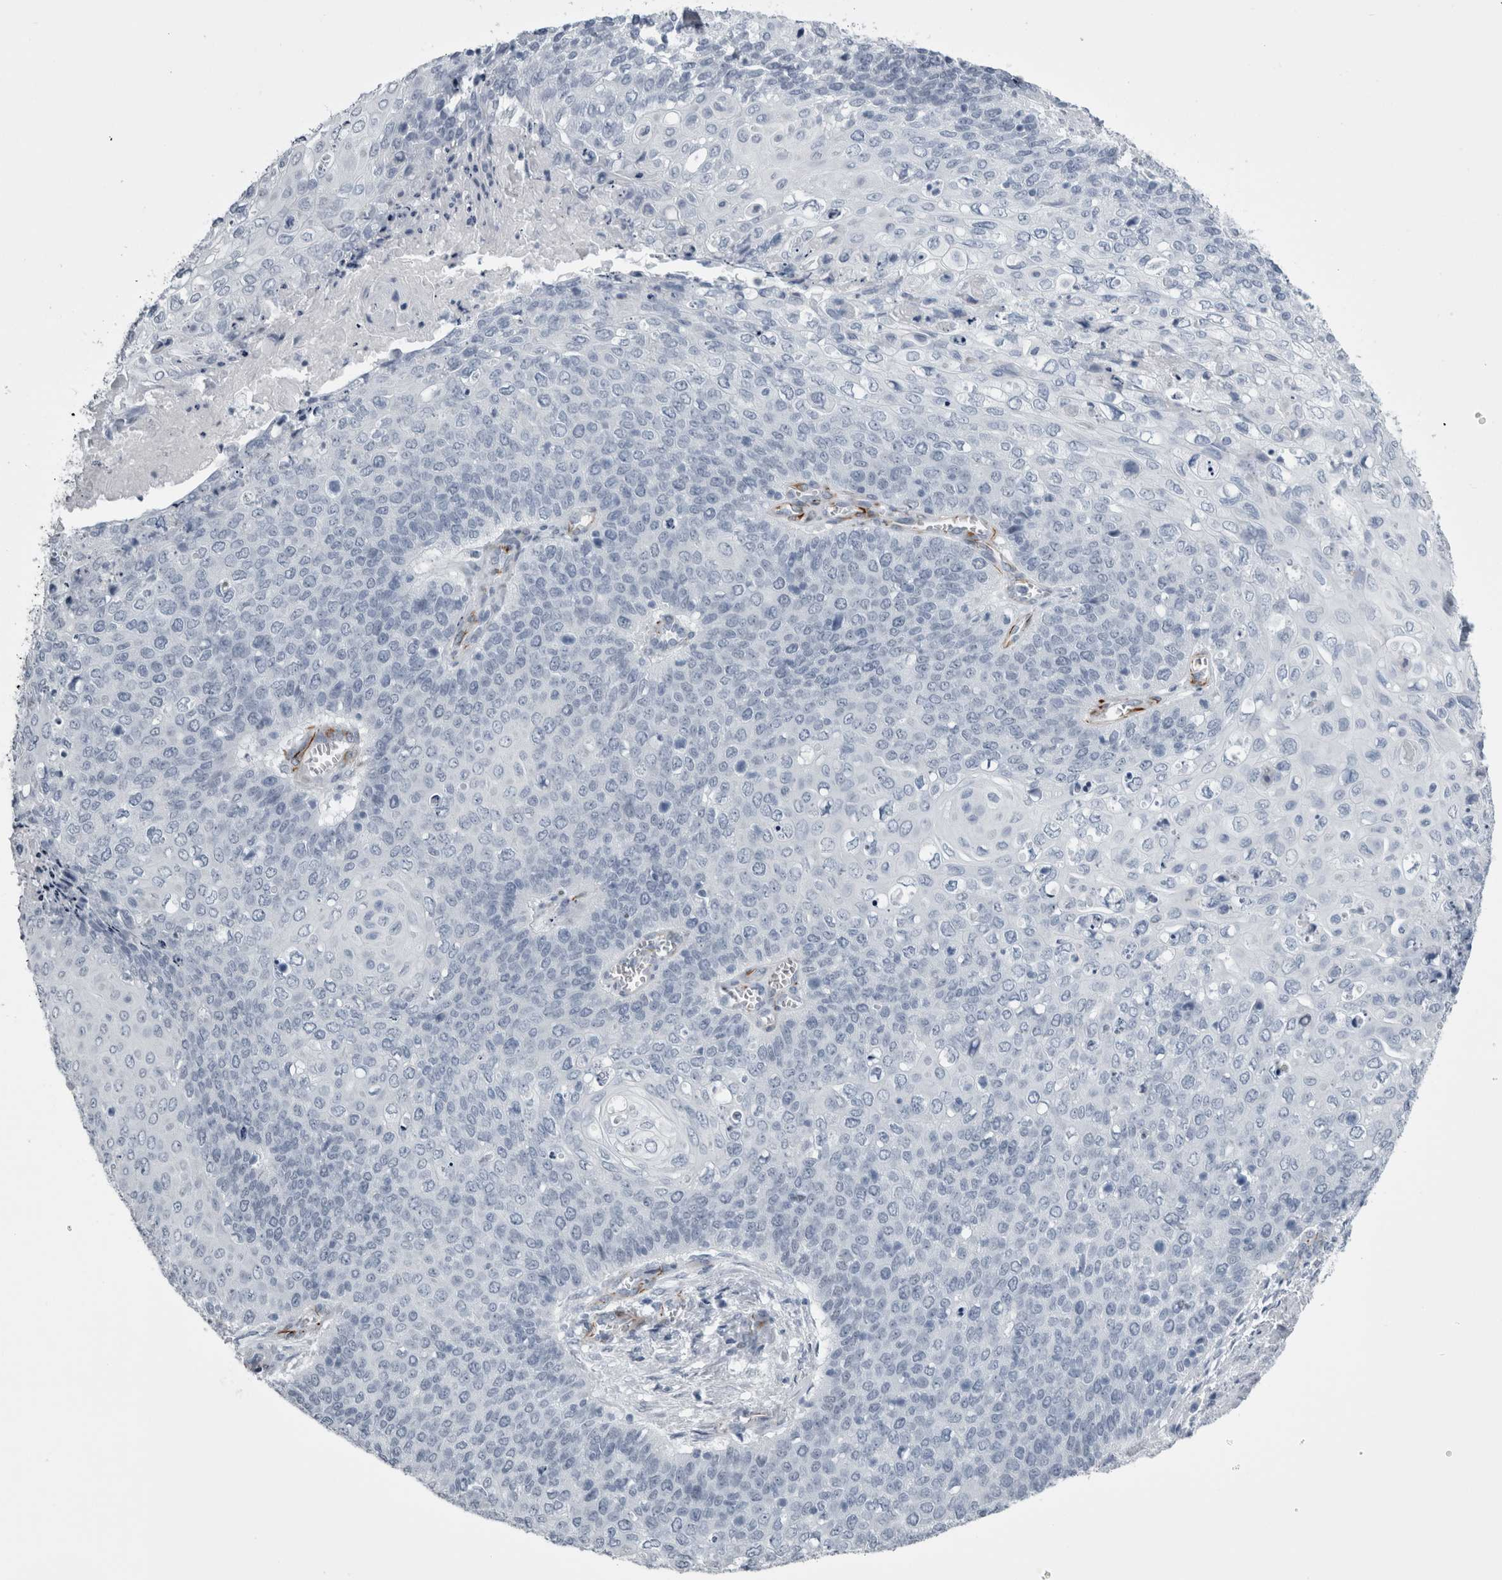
{"staining": {"intensity": "negative", "quantity": "none", "location": "none"}, "tissue": "cervical cancer", "cell_type": "Tumor cells", "image_type": "cancer", "snomed": [{"axis": "morphology", "description": "Squamous cell carcinoma, NOS"}, {"axis": "topography", "description": "Cervix"}], "caption": "This is an immunohistochemistry image of cervical cancer (squamous cell carcinoma). There is no positivity in tumor cells.", "gene": "VWDE", "patient": {"sex": "female", "age": 39}}